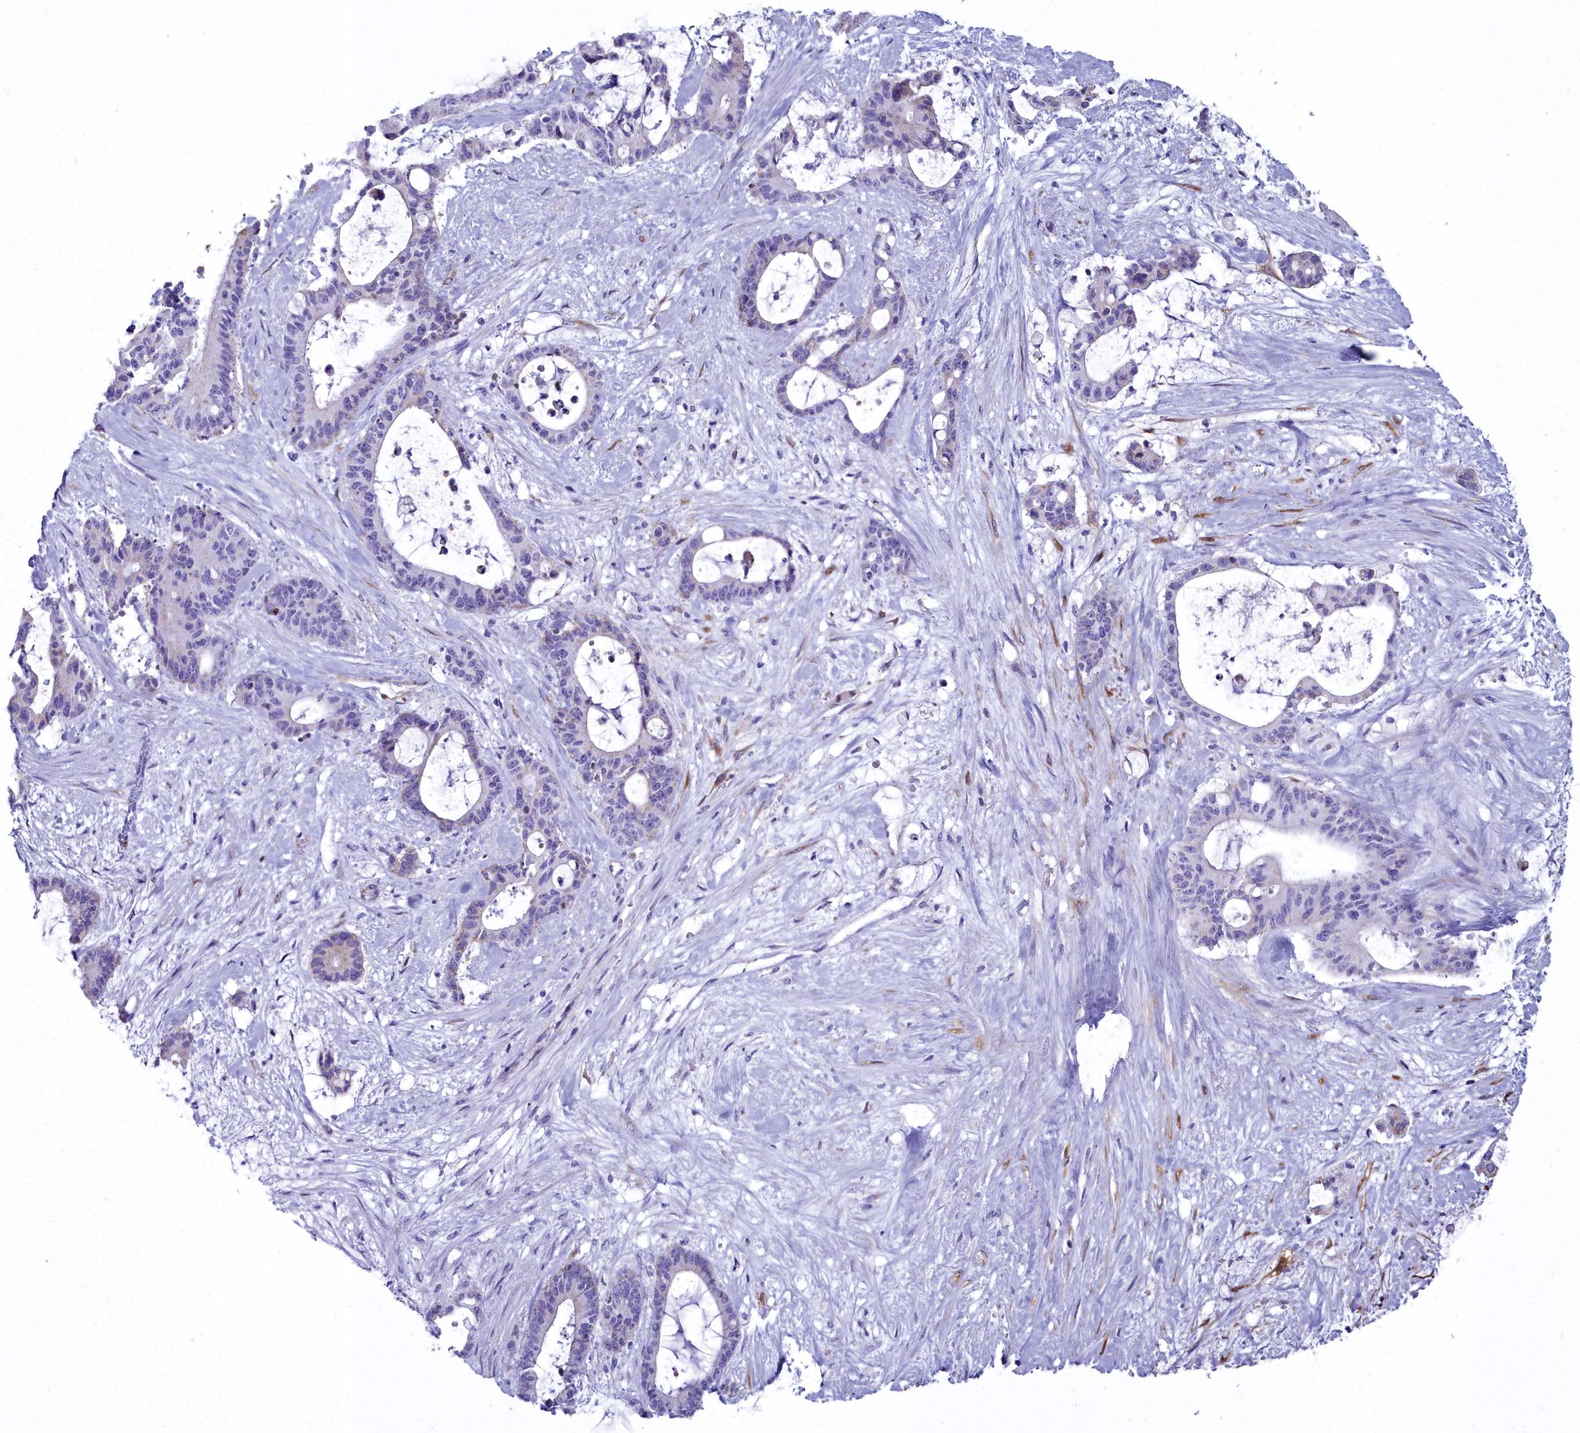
{"staining": {"intensity": "negative", "quantity": "none", "location": "none"}, "tissue": "liver cancer", "cell_type": "Tumor cells", "image_type": "cancer", "snomed": [{"axis": "morphology", "description": "Normal tissue, NOS"}, {"axis": "morphology", "description": "Cholangiocarcinoma"}, {"axis": "topography", "description": "Liver"}, {"axis": "topography", "description": "Peripheral nerve tissue"}], "caption": "IHC photomicrograph of neoplastic tissue: human liver cholangiocarcinoma stained with DAB shows no significant protein expression in tumor cells.", "gene": "PPP1R14A", "patient": {"sex": "female", "age": 73}}